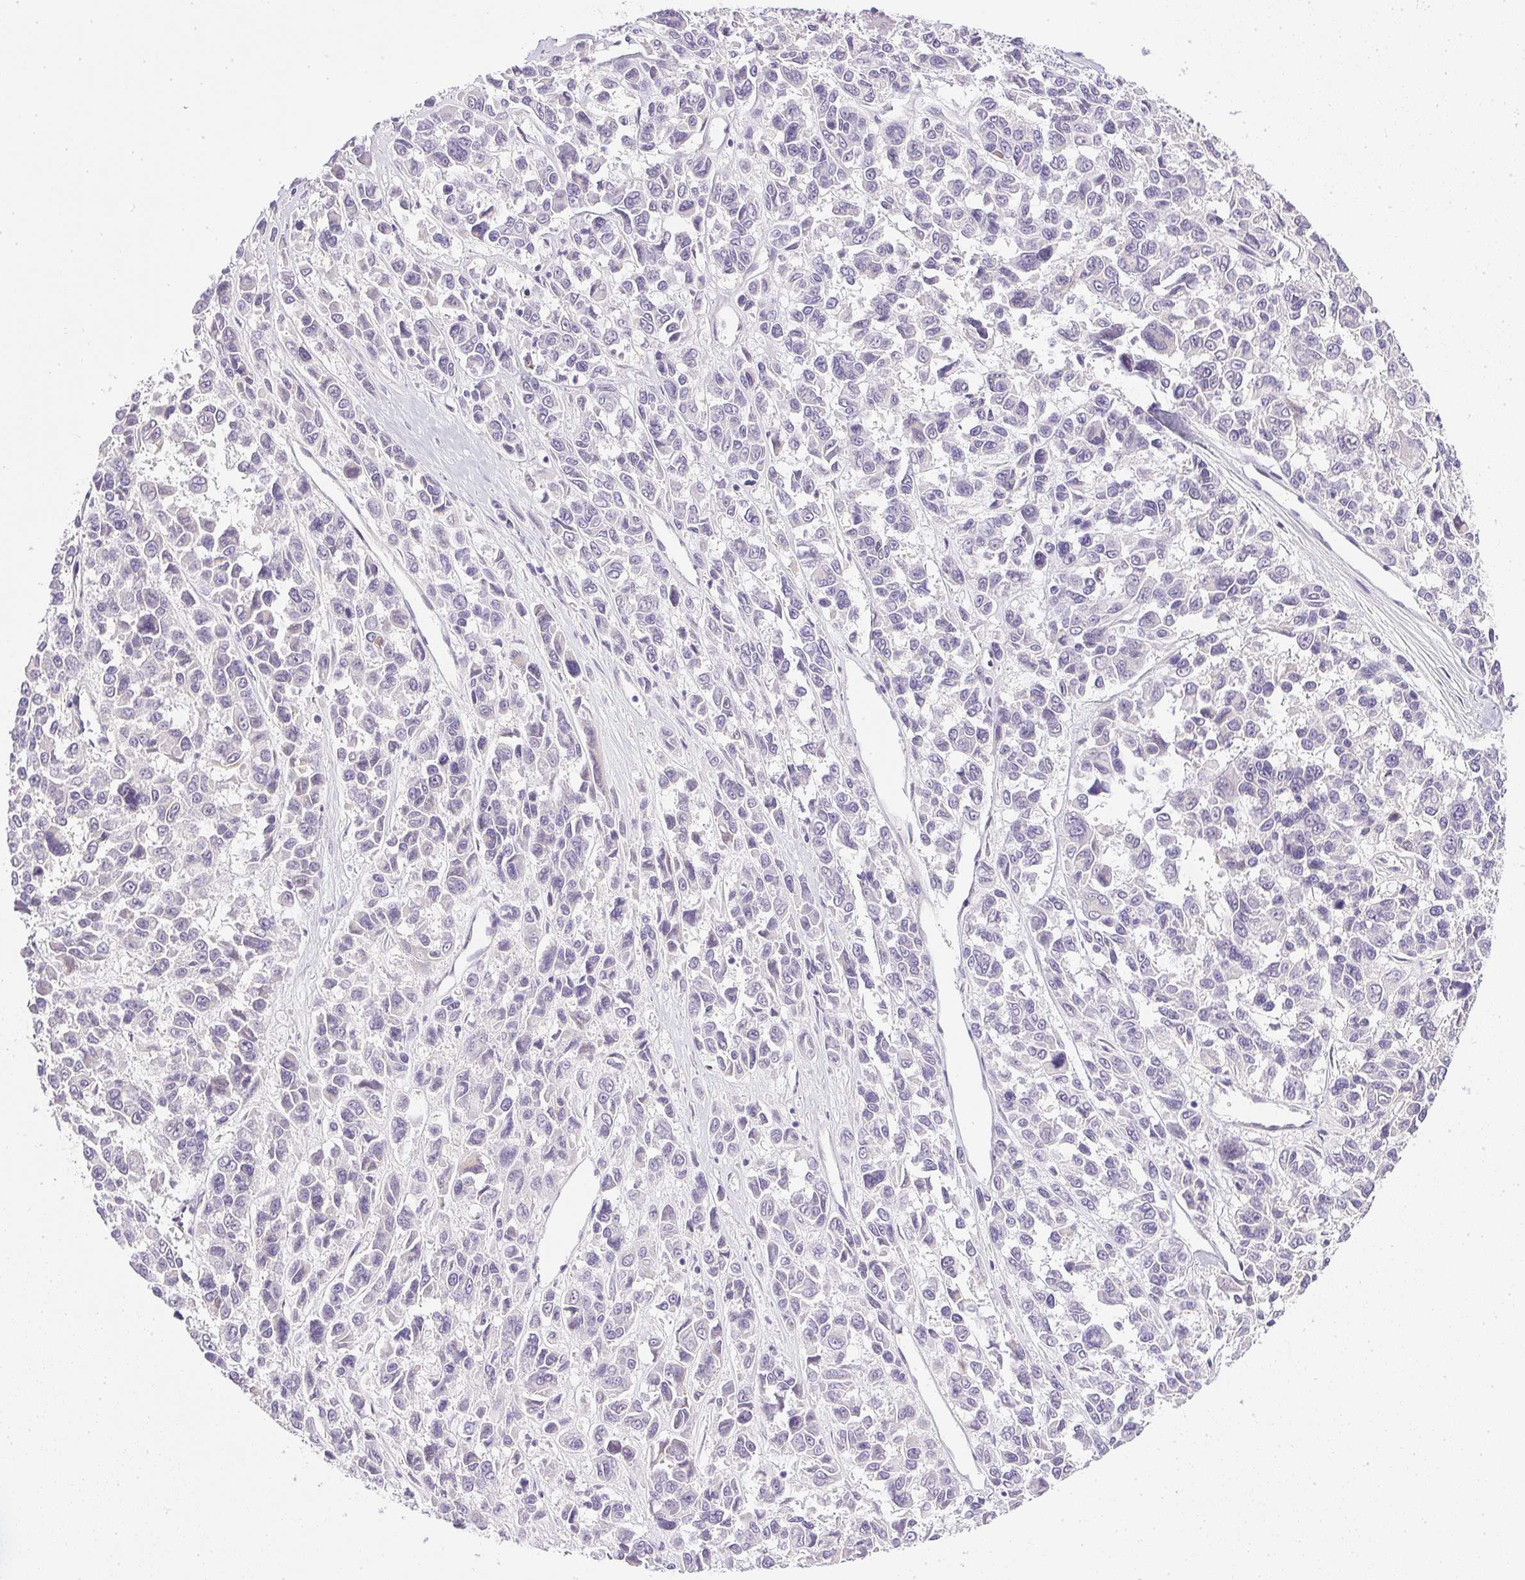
{"staining": {"intensity": "negative", "quantity": "none", "location": "none"}, "tissue": "melanoma", "cell_type": "Tumor cells", "image_type": "cancer", "snomed": [{"axis": "morphology", "description": "Malignant melanoma, NOS"}, {"axis": "topography", "description": "Skin"}], "caption": "Immunohistochemistry (IHC) photomicrograph of human malignant melanoma stained for a protein (brown), which exhibits no positivity in tumor cells.", "gene": "SLC17A7", "patient": {"sex": "female", "age": 66}}